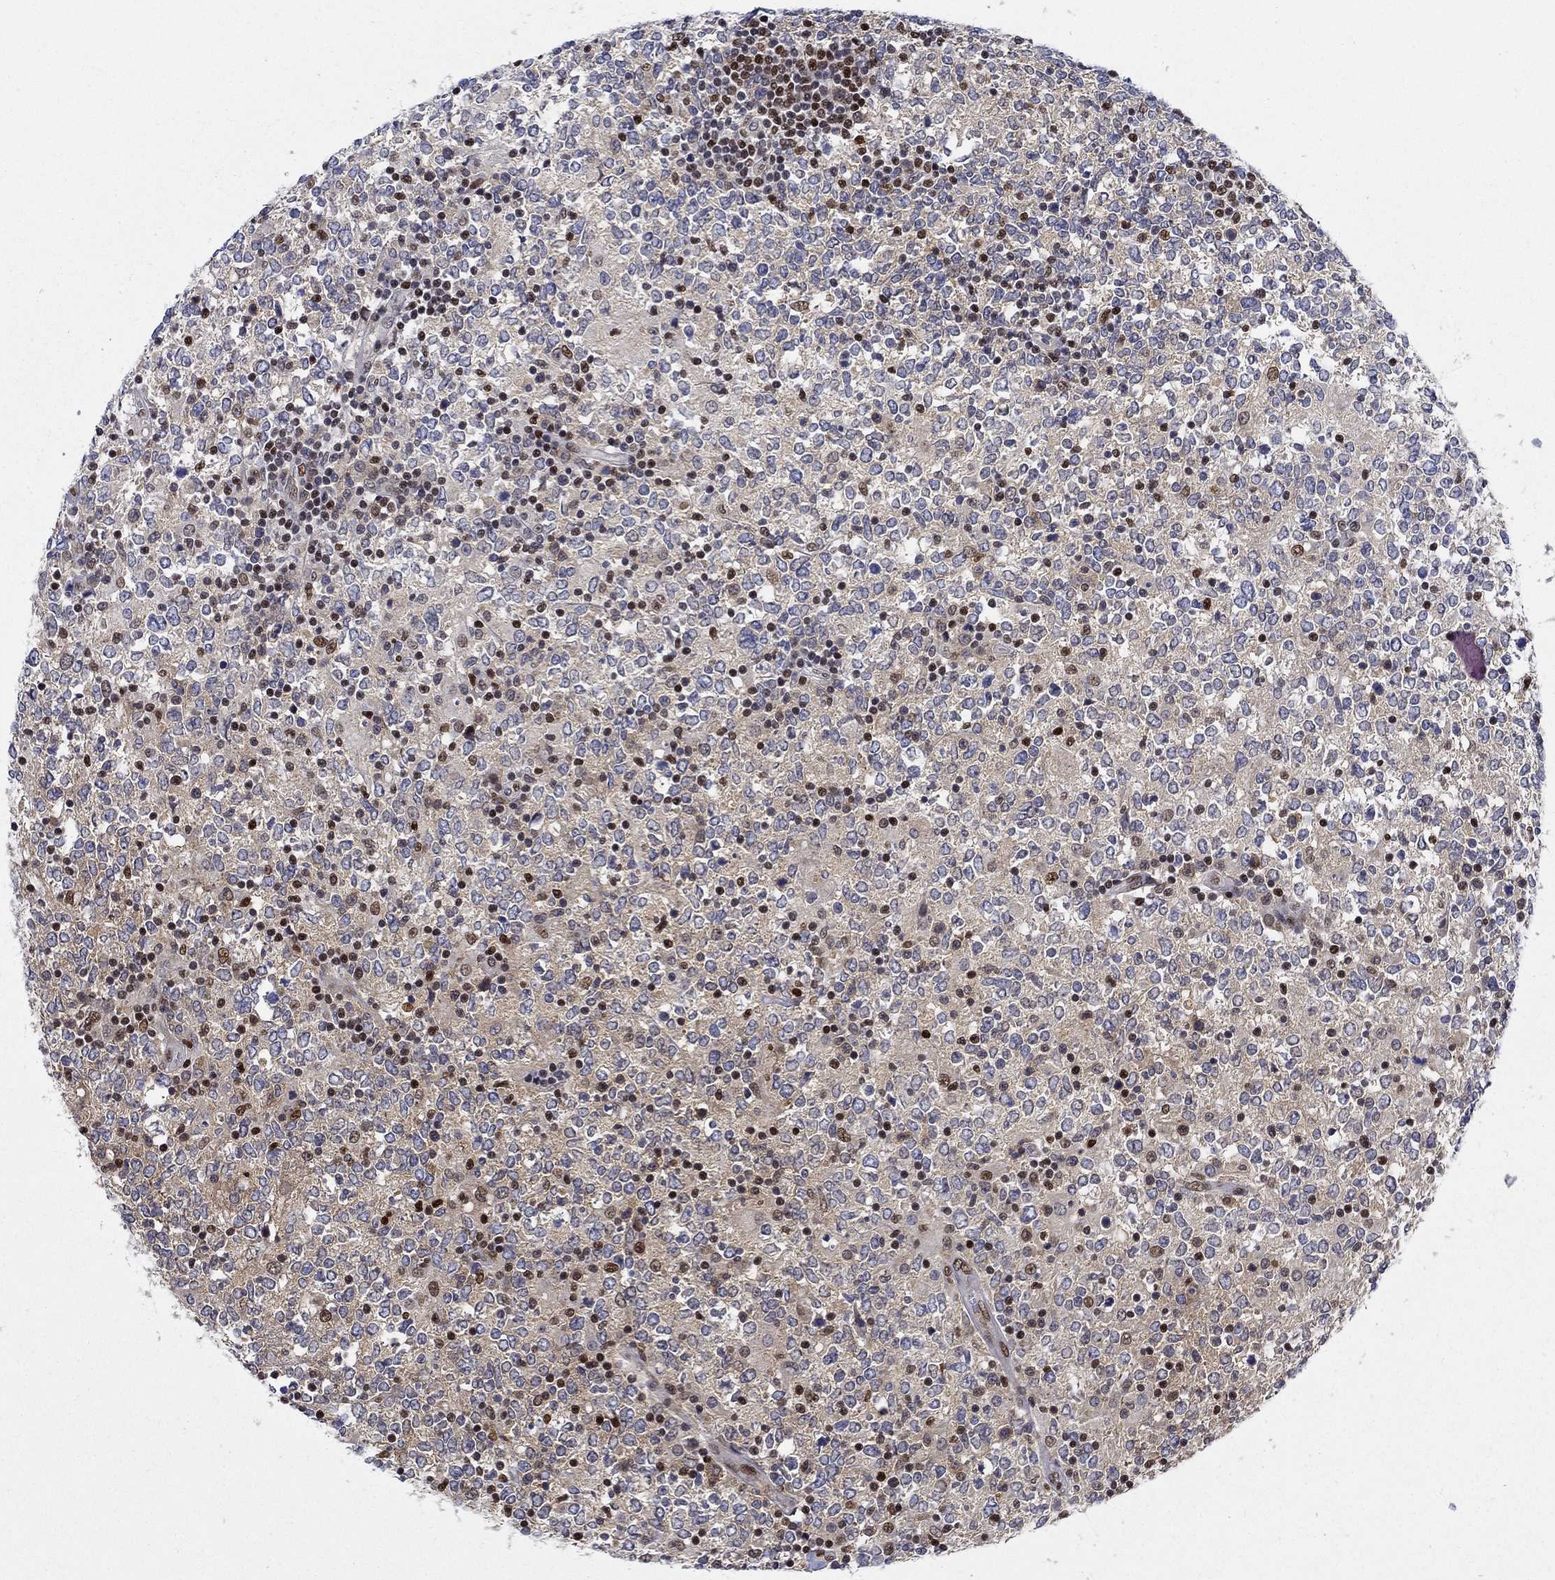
{"staining": {"intensity": "strong", "quantity": "<25%", "location": "nuclear"}, "tissue": "lymphoma", "cell_type": "Tumor cells", "image_type": "cancer", "snomed": [{"axis": "morphology", "description": "Malignant lymphoma, non-Hodgkin's type, High grade"}, {"axis": "topography", "description": "Lymph node"}], "caption": "Protein positivity by IHC shows strong nuclear positivity in about <25% of tumor cells in lymphoma.", "gene": "ZNF594", "patient": {"sex": "female", "age": 84}}